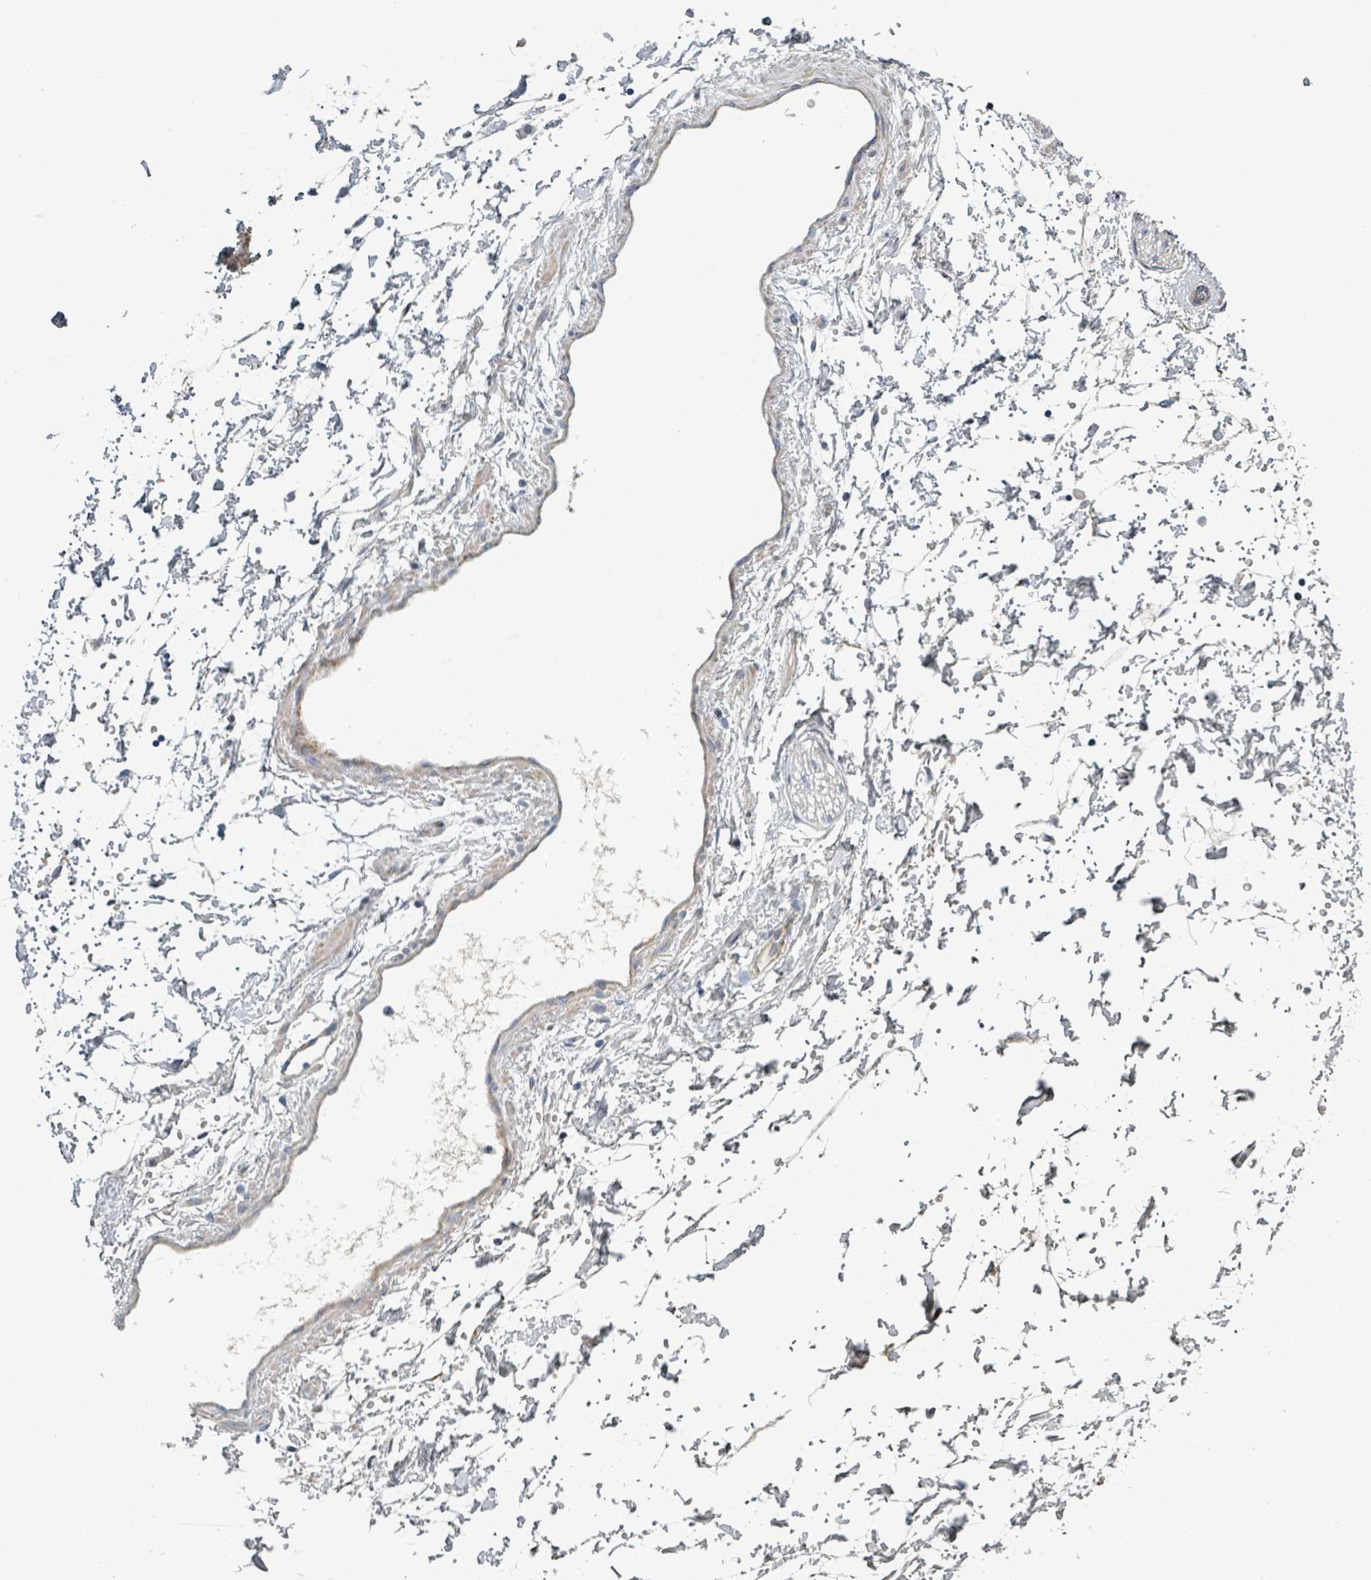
{"staining": {"intensity": "negative", "quantity": "none", "location": "none"}, "tissue": "adipose tissue", "cell_type": "Adipocytes", "image_type": "normal", "snomed": [{"axis": "morphology", "description": "Normal tissue, NOS"}, {"axis": "topography", "description": "Prostate"}, {"axis": "topography", "description": "Peripheral nerve tissue"}], "caption": "Immunohistochemistry (IHC) image of unremarkable adipose tissue: human adipose tissue stained with DAB (3,3'-diaminobenzidine) displays no significant protein staining in adipocytes.", "gene": "RAB33B", "patient": {"sex": "male", "age": 55}}